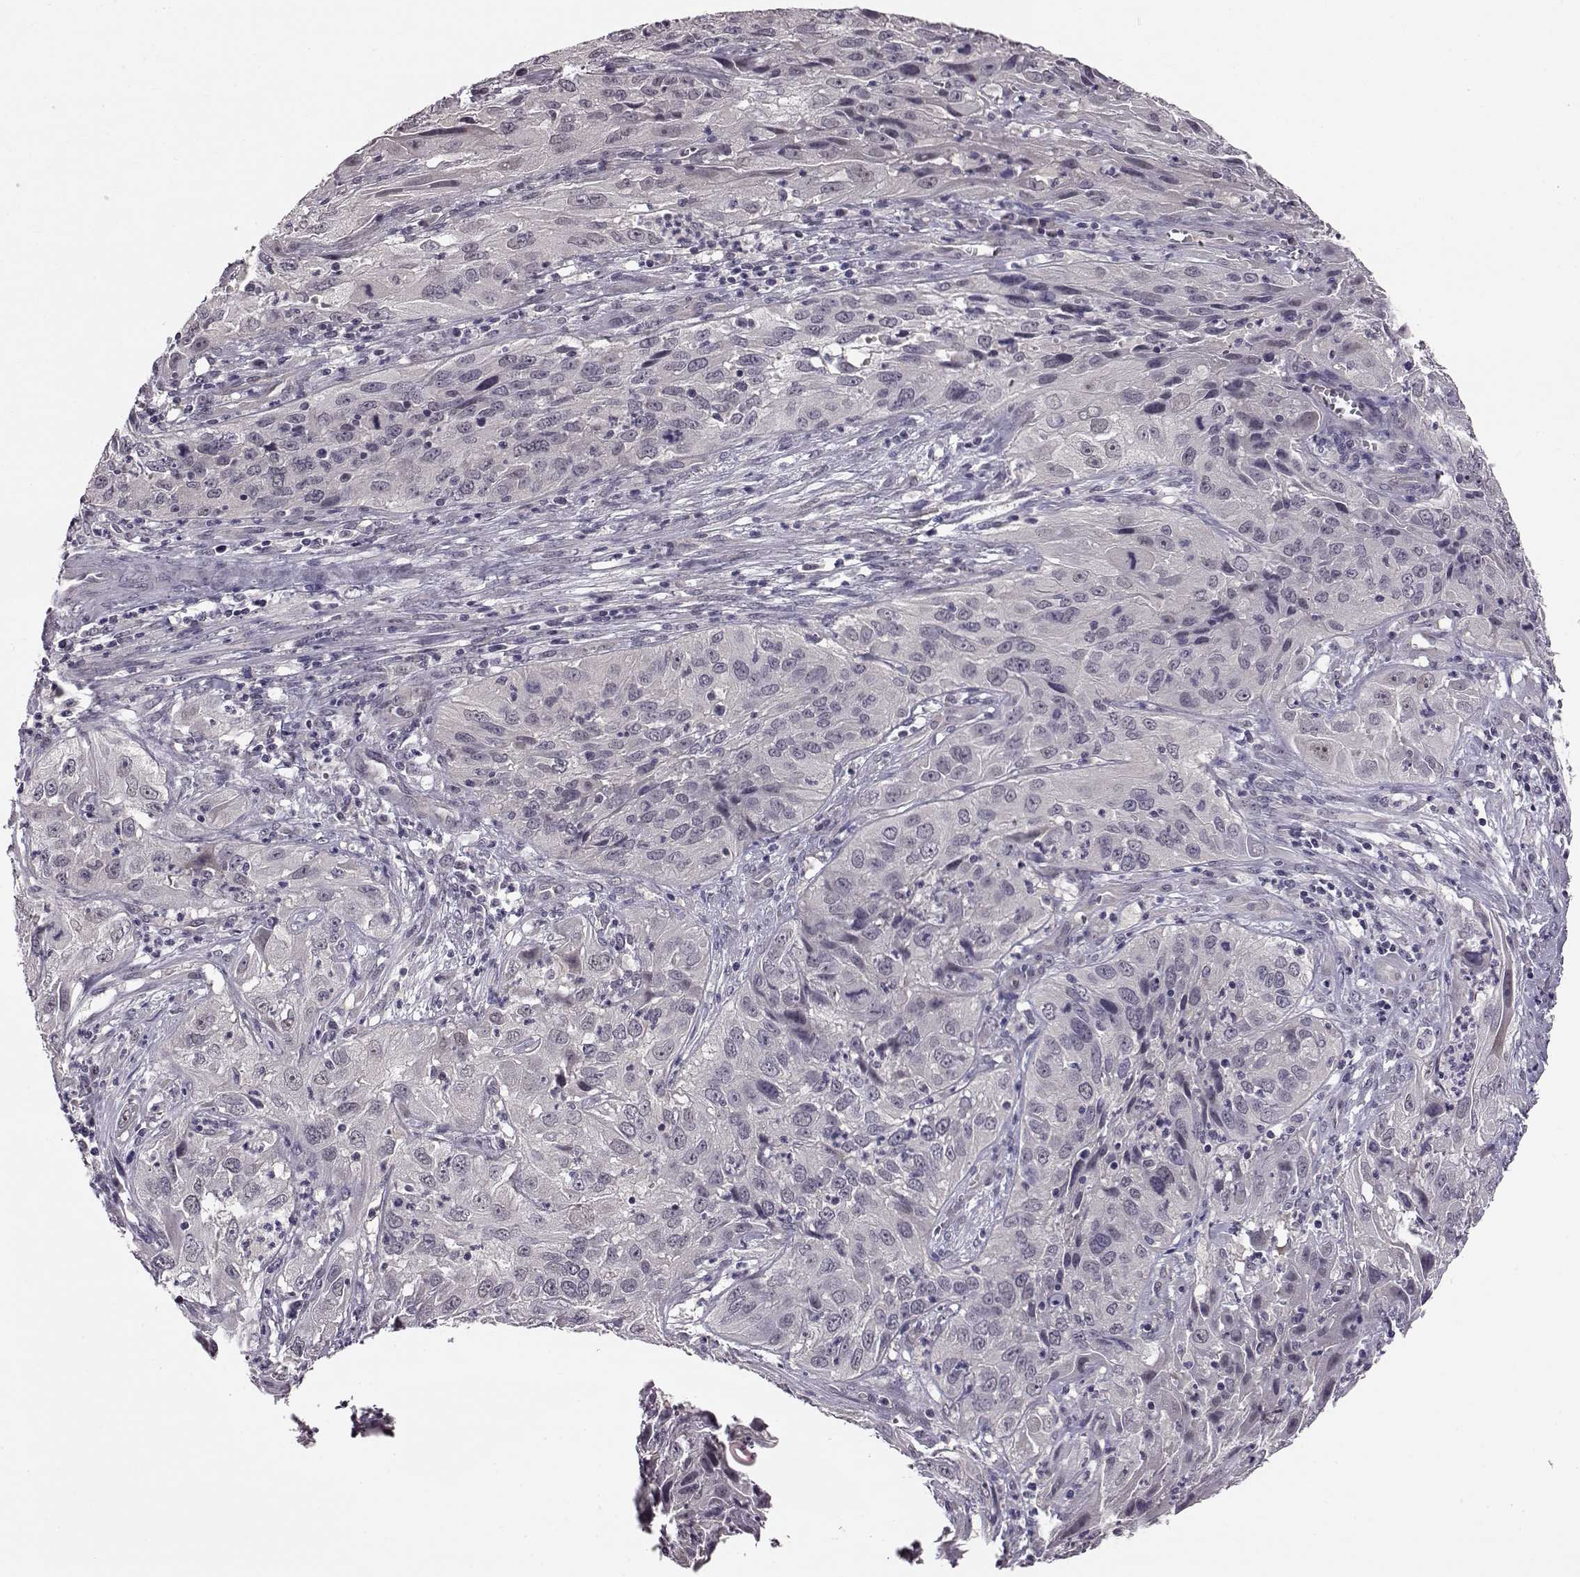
{"staining": {"intensity": "negative", "quantity": "none", "location": "none"}, "tissue": "cervical cancer", "cell_type": "Tumor cells", "image_type": "cancer", "snomed": [{"axis": "morphology", "description": "Squamous cell carcinoma, NOS"}, {"axis": "topography", "description": "Cervix"}], "caption": "The IHC micrograph has no significant positivity in tumor cells of cervical cancer (squamous cell carcinoma) tissue.", "gene": "C10orf62", "patient": {"sex": "female", "age": 32}}